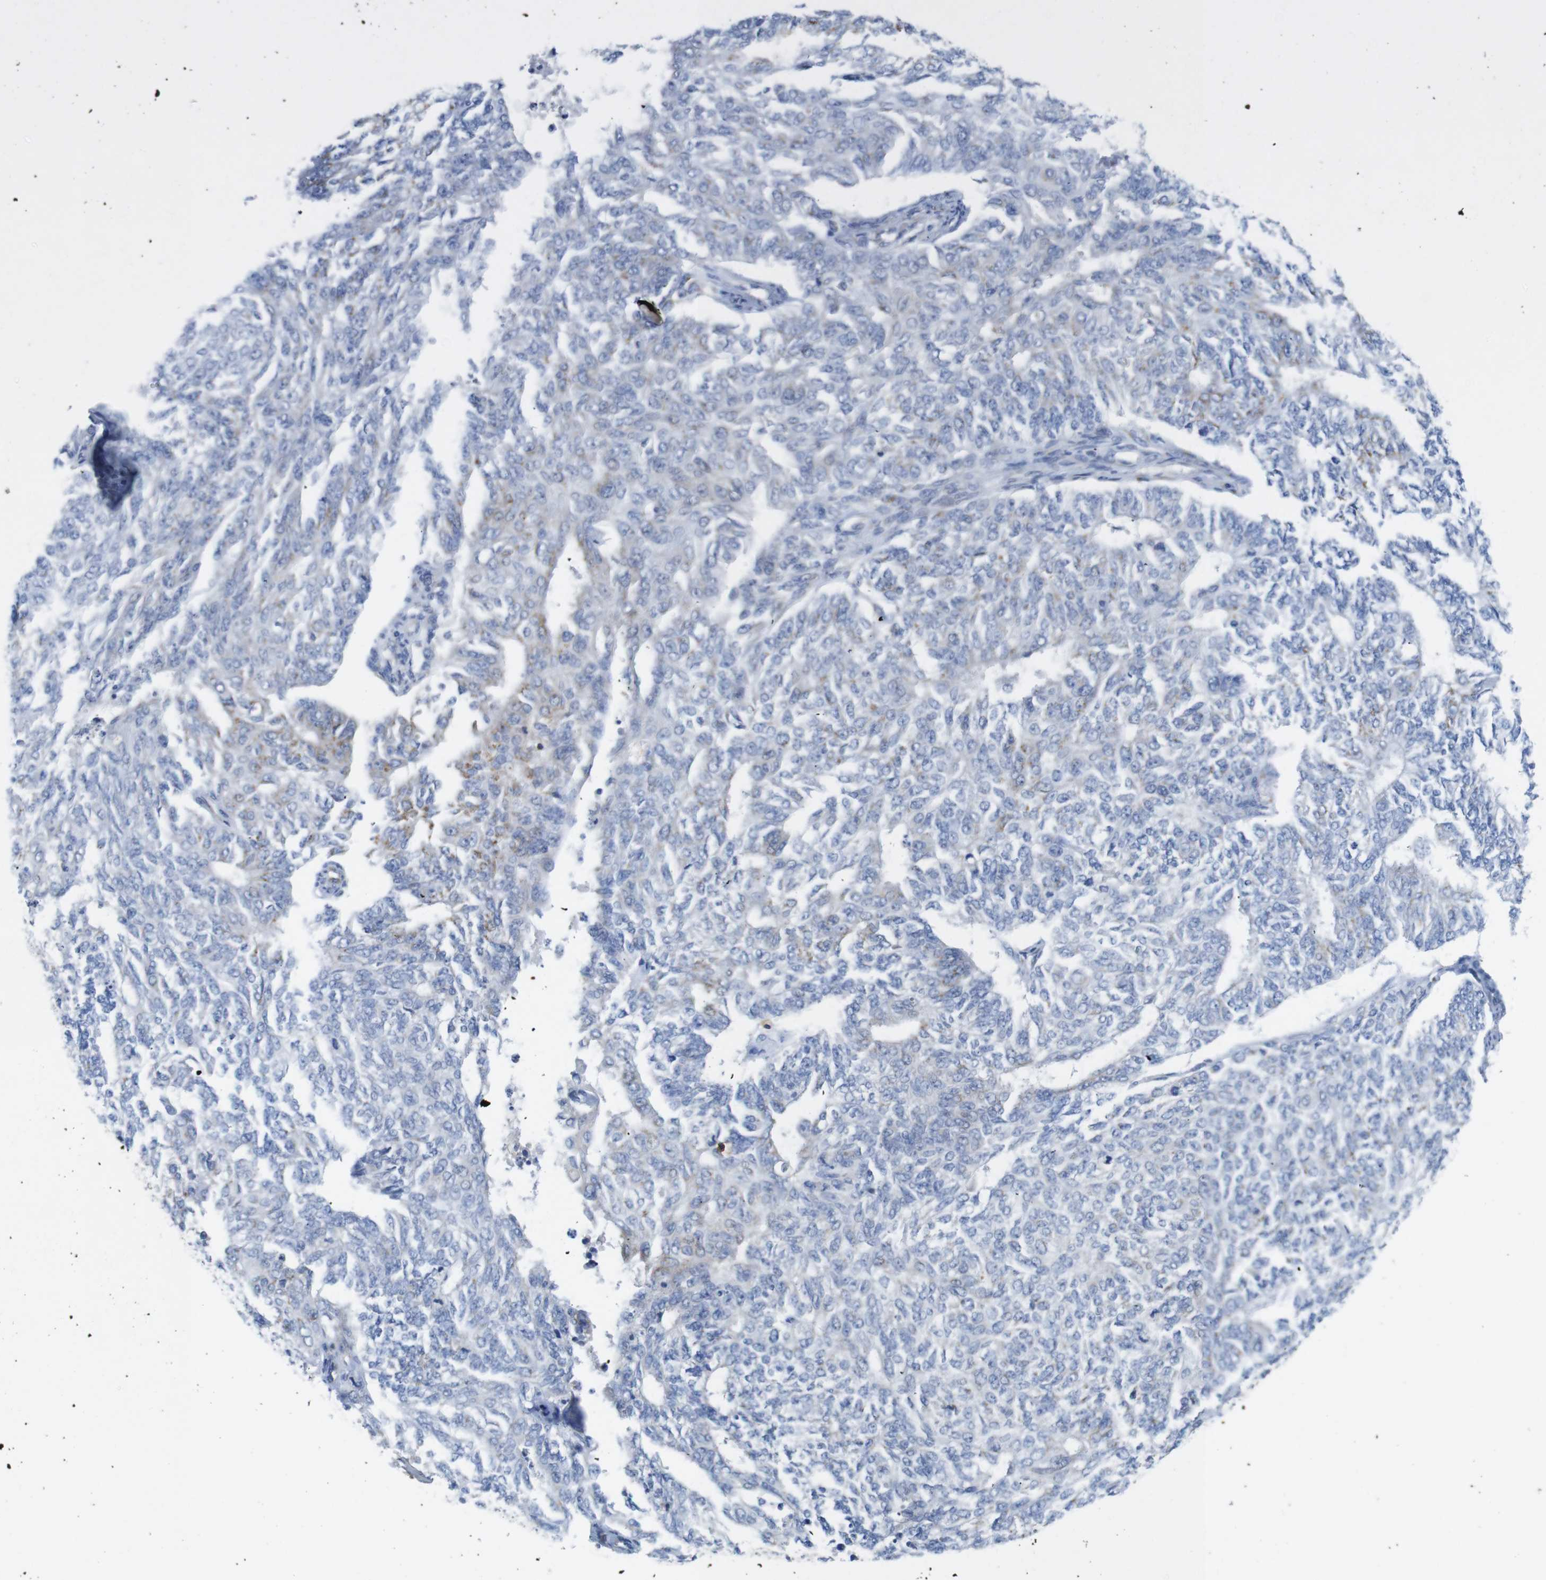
{"staining": {"intensity": "negative", "quantity": "none", "location": "none"}, "tissue": "endometrial cancer", "cell_type": "Tumor cells", "image_type": "cancer", "snomed": [{"axis": "morphology", "description": "Adenocarcinoma, NOS"}, {"axis": "topography", "description": "Endometrium"}], "caption": "A micrograph of human adenocarcinoma (endometrial) is negative for staining in tumor cells.", "gene": "CCR6", "patient": {"sex": "female", "age": 32}}